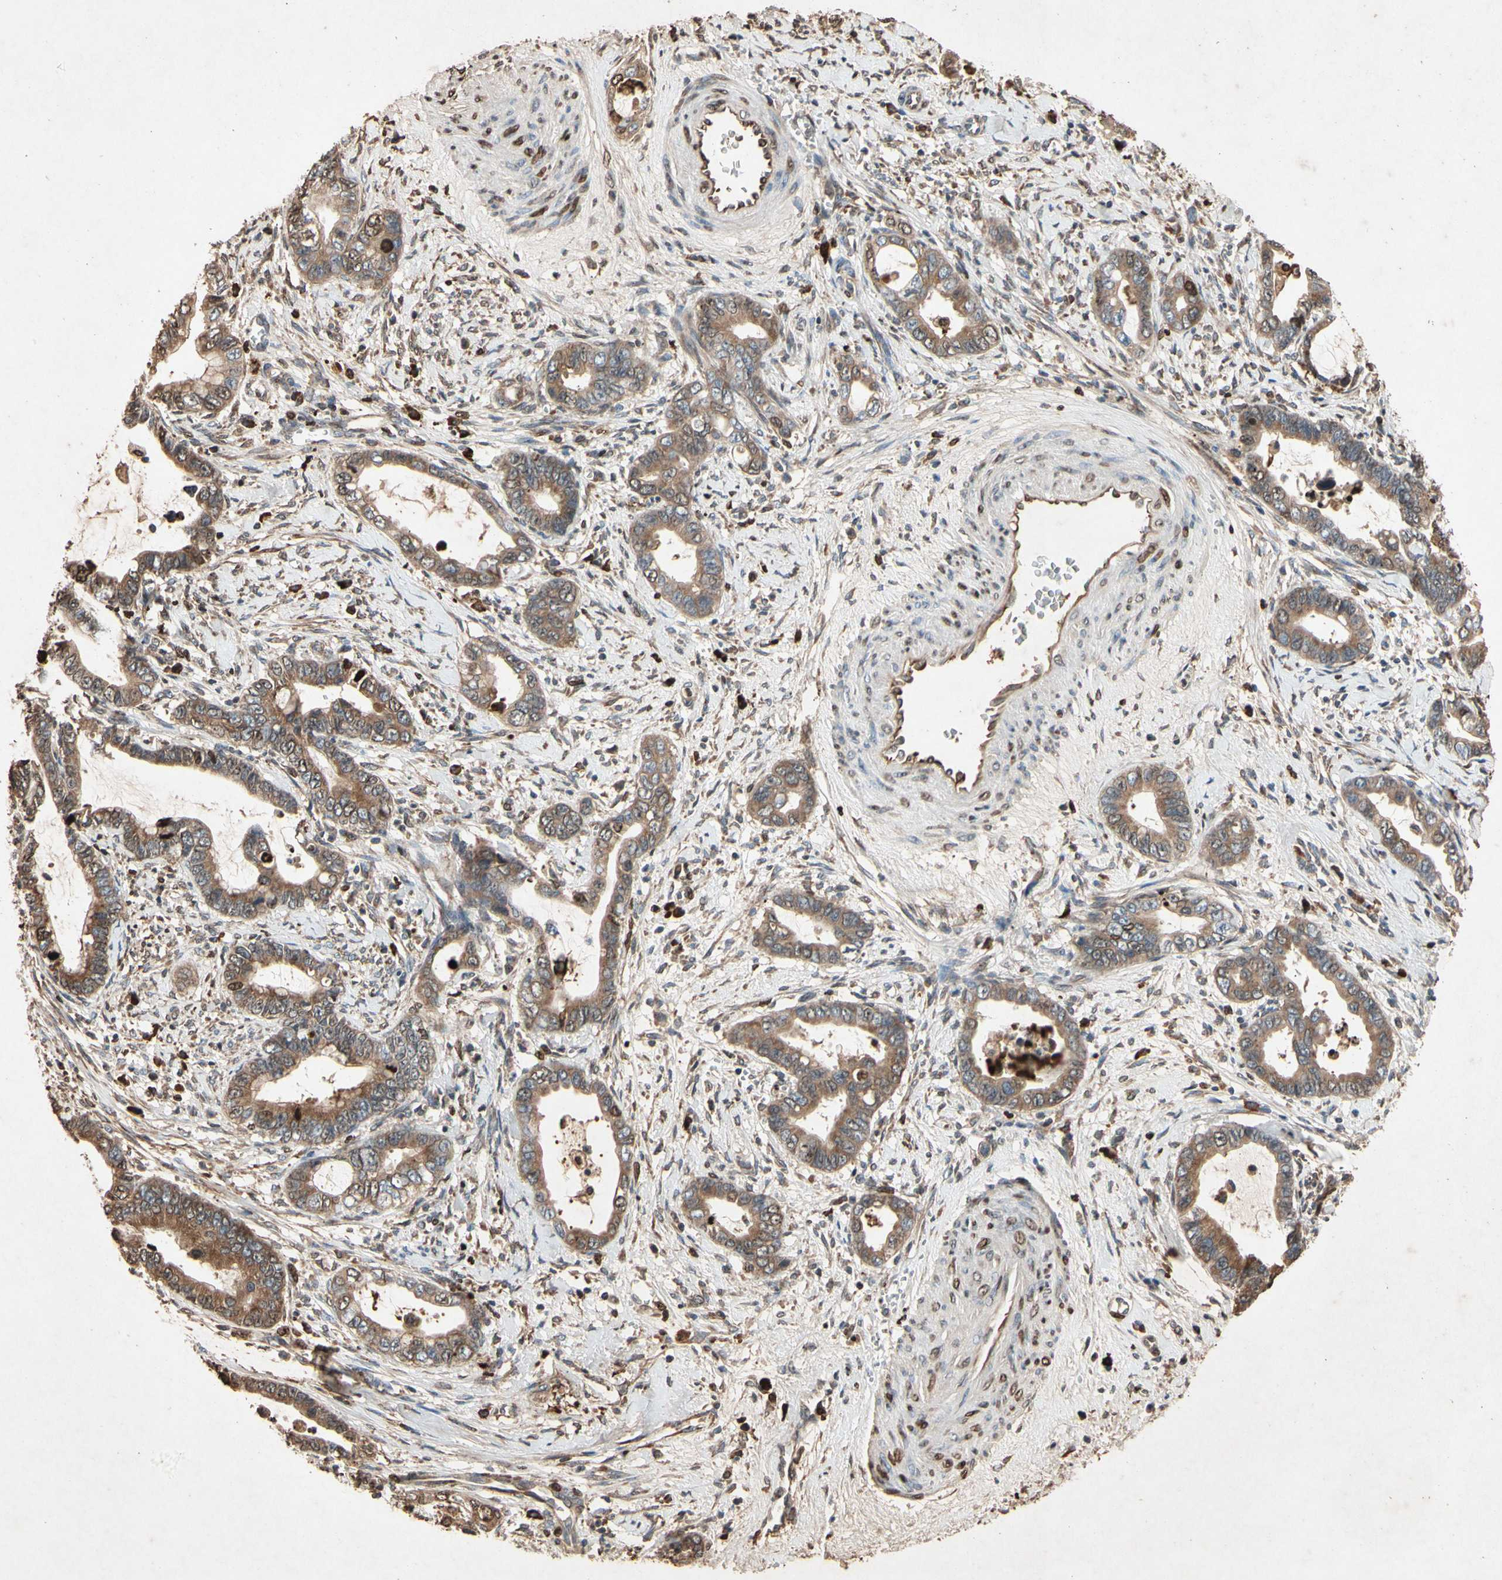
{"staining": {"intensity": "moderate", "quantity": ">75%", "location": "cytoplasmic/membranous"}, "tissue": "cervical cancer", "cell_type": "Tumor cells", "image_type": "cancer", "snomed": [{"axis": "morphology", "description": "Adenocarcinoma, NOS"}, {"axis": "topography", "description": "Cervix"}], "caption": "Immunohistochemistry histopathology image of cervical cancer stained for a protein (brown), which reveals medium levels of moderate cytoplasmic/membranous staining in about >75% of tumor cells.", "gene": "PRDX4", "patient": {"sex": "female", "age": 44}}